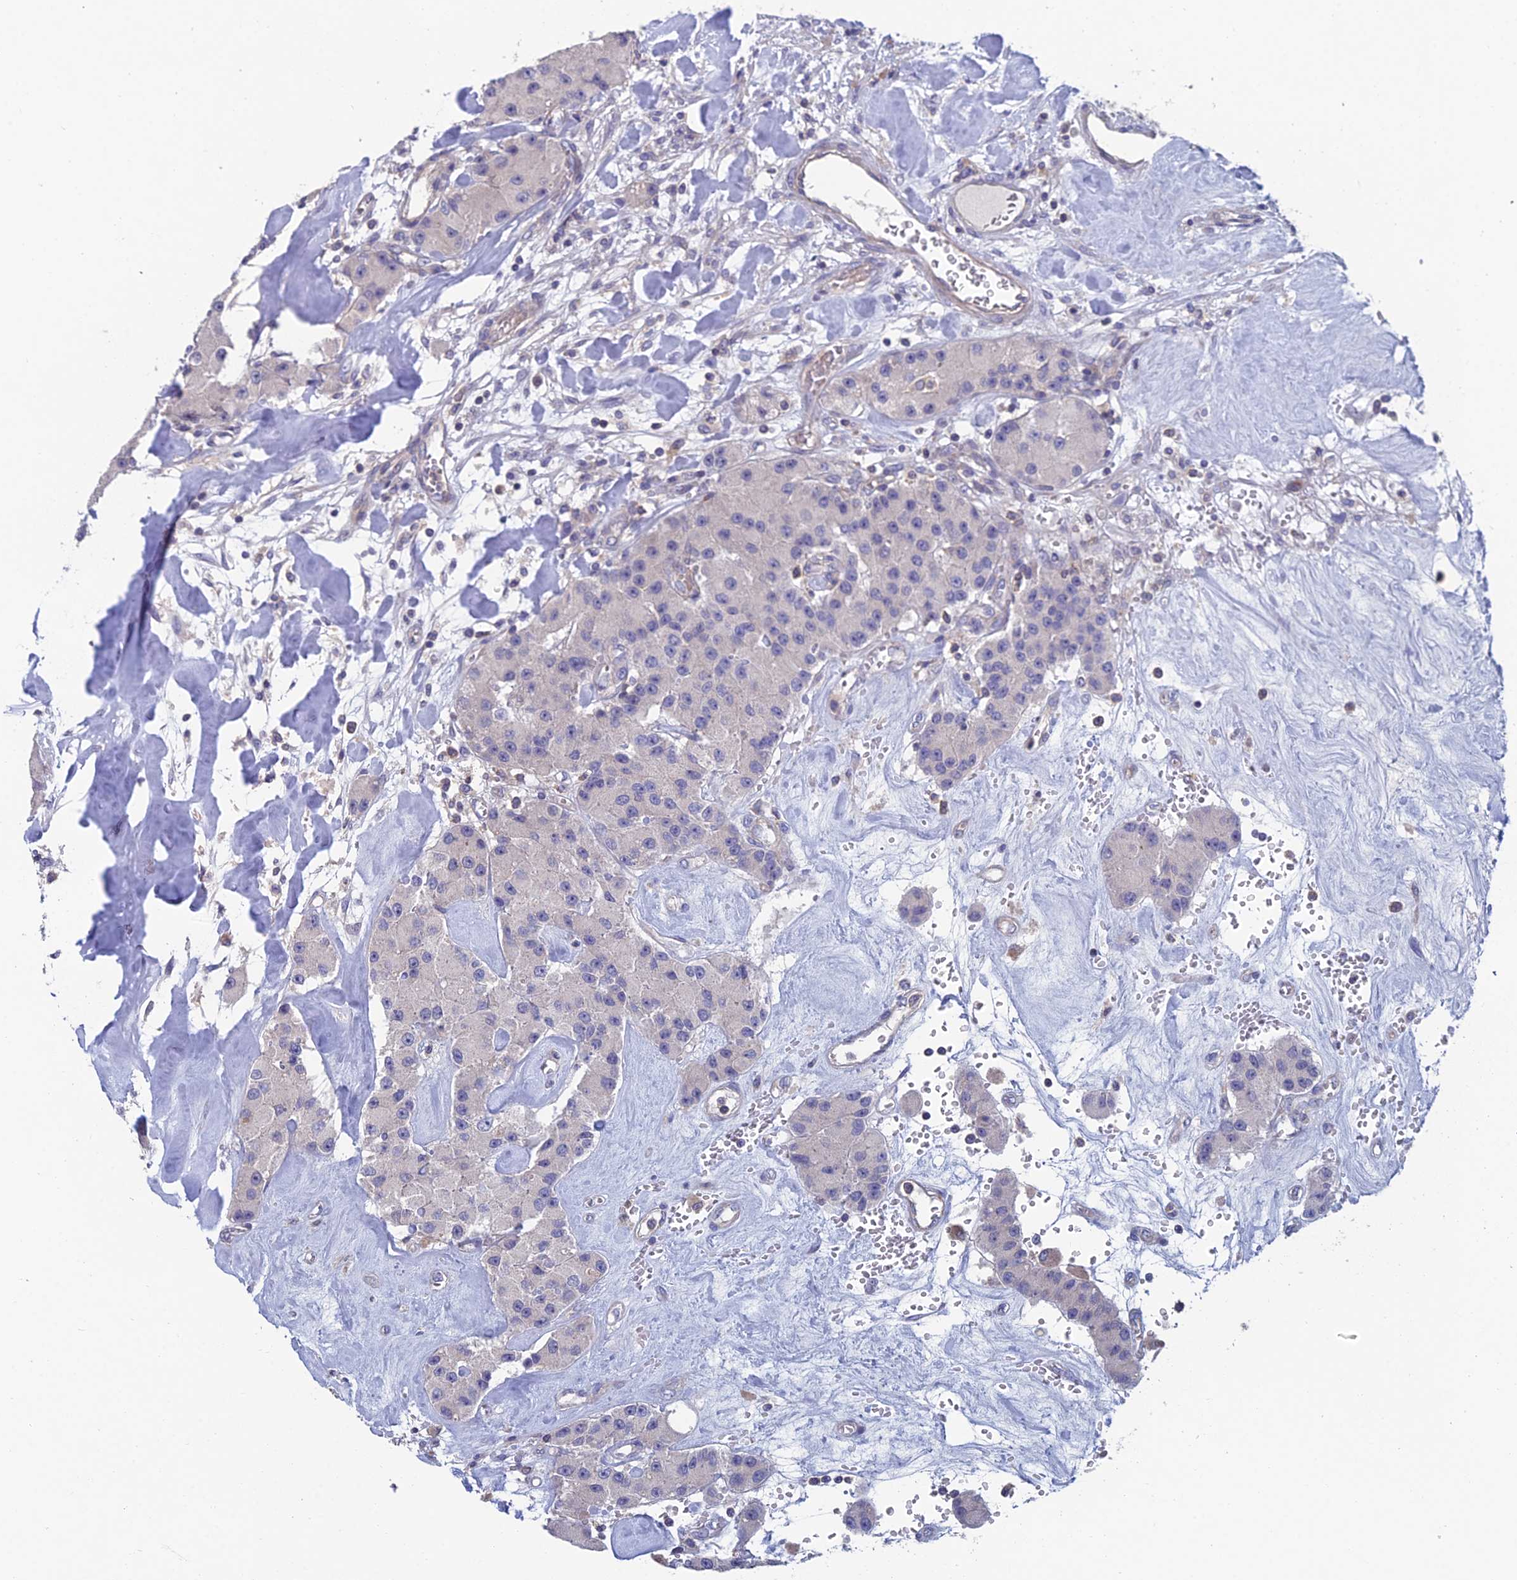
{"staining": {"intensity": "negative", "quantity": "none", "location": "none"}, "tissue": "carcinoid", "cell_type": "Tumor cells", "image_type": "cancer", "snomed": [{"axis": "morphology", "description": "Carcinoid, malignant, NOS"}, {"axis": "topography", "description": "Pancreas"}], "caption": "Tumor cells are negative for brown protein staining in carcinoid (malignant).", "gene": "USP37", "patient": {"sex": "male", "age": 41}}